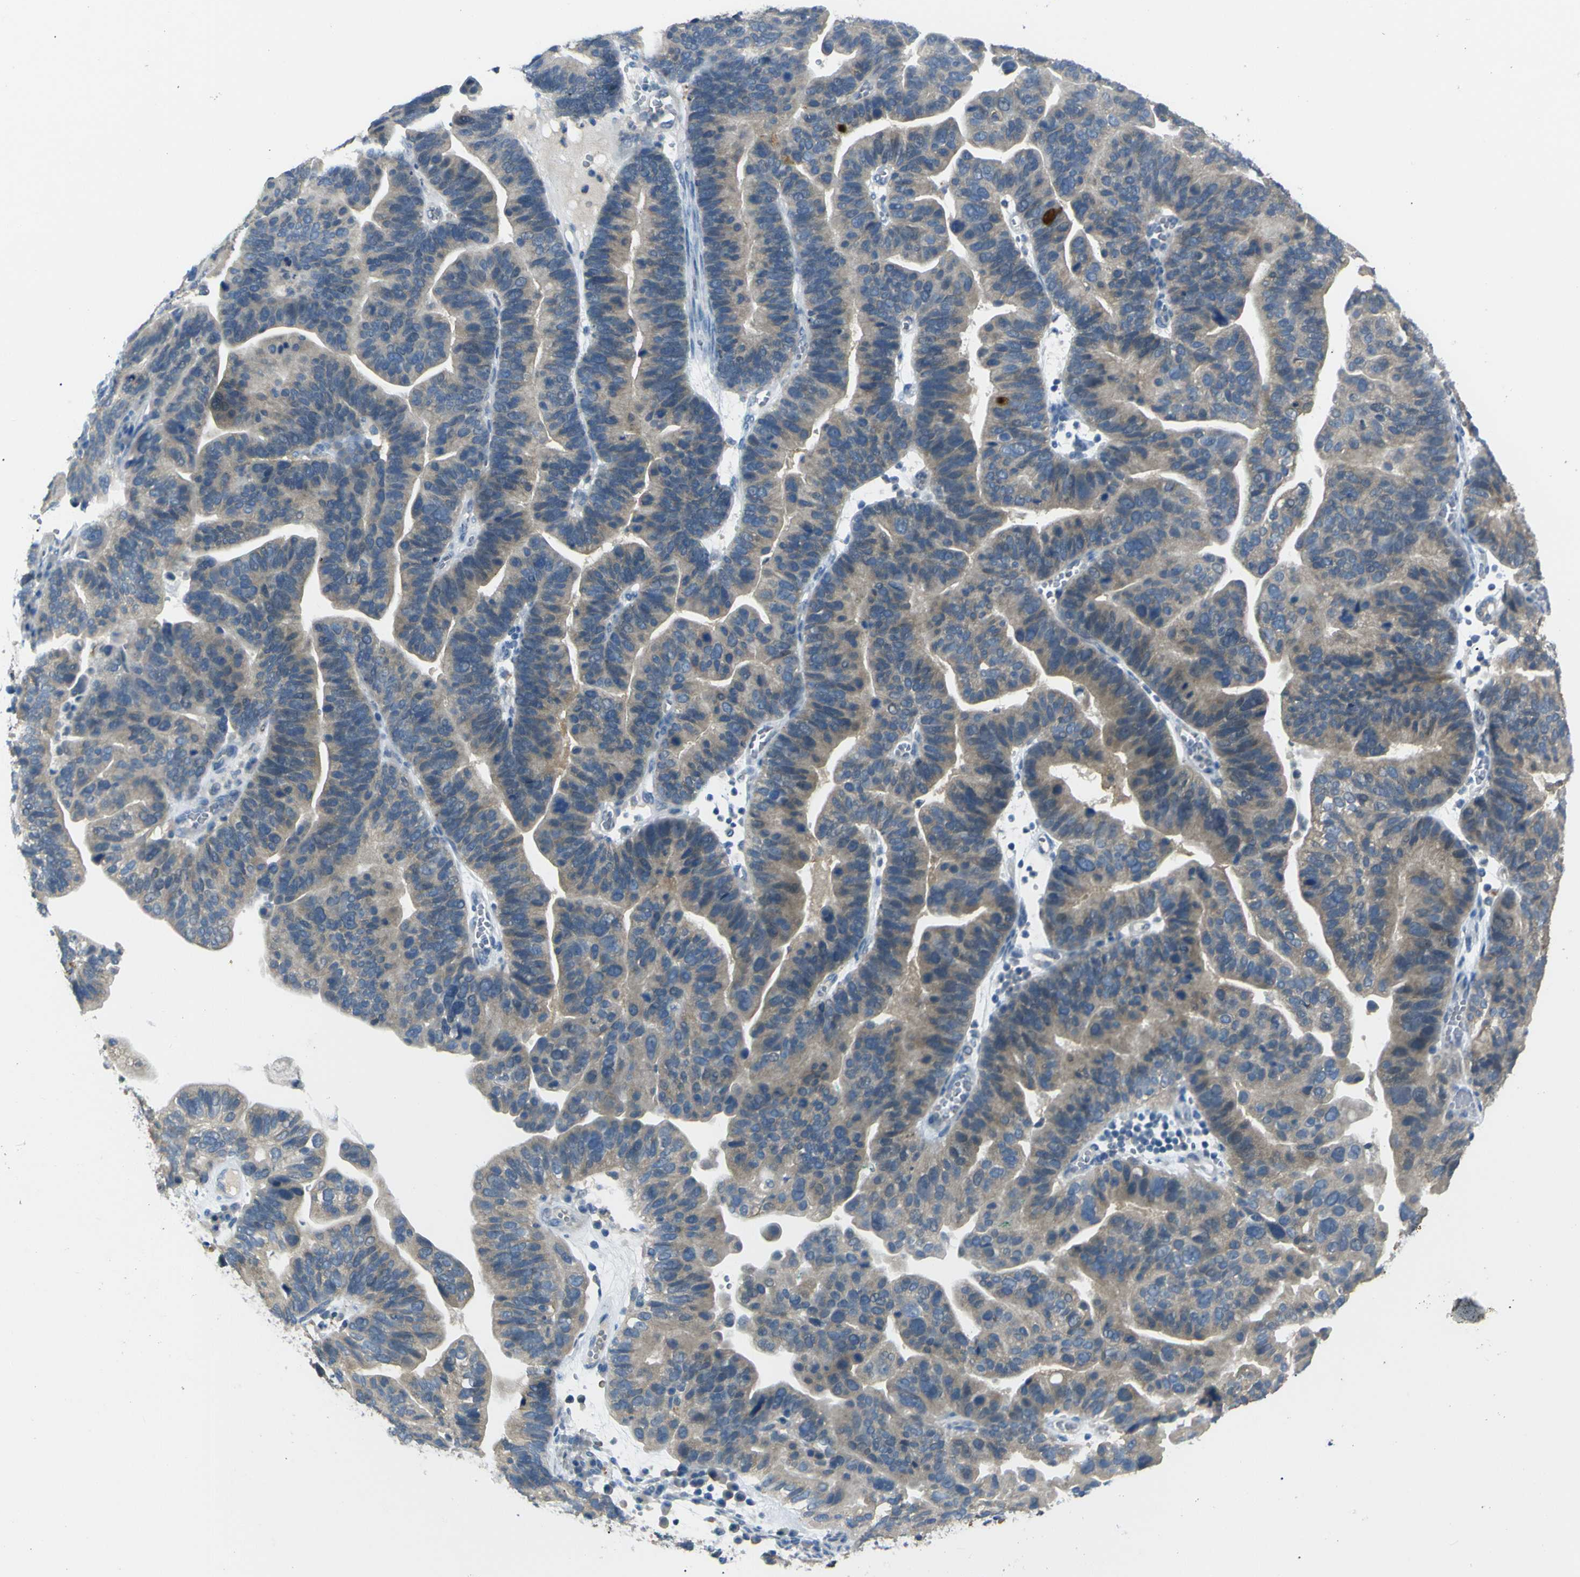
{"staining": {"intensity": "weak", "quantity": ">75%", "location": "cytoplasmic/membranous"}, "tissue": "ovarian cancer", "cell_type": "Tumor cells", "image_type": "cancer", "snomed": [{"axis": "morphology", "description": "Cystadenocarcinoma, serous, NOS"}, {"axis": "topography", "description": "Ovary"}], "caption": "Immunohistochemistry (IHC) image of neoplastic tissue: human ovarian cancer (serous cystadenocarcinoma) stained using immunohistochemistry (IHC) shows low levels of weak protein expression localized specifically in the cytoplasmic/membranous of tumor cells, appearing as a cytoplasmic/membranous brown color.", "gene": "C6orf89", "patient": {"sex": "female", "age": 56}}